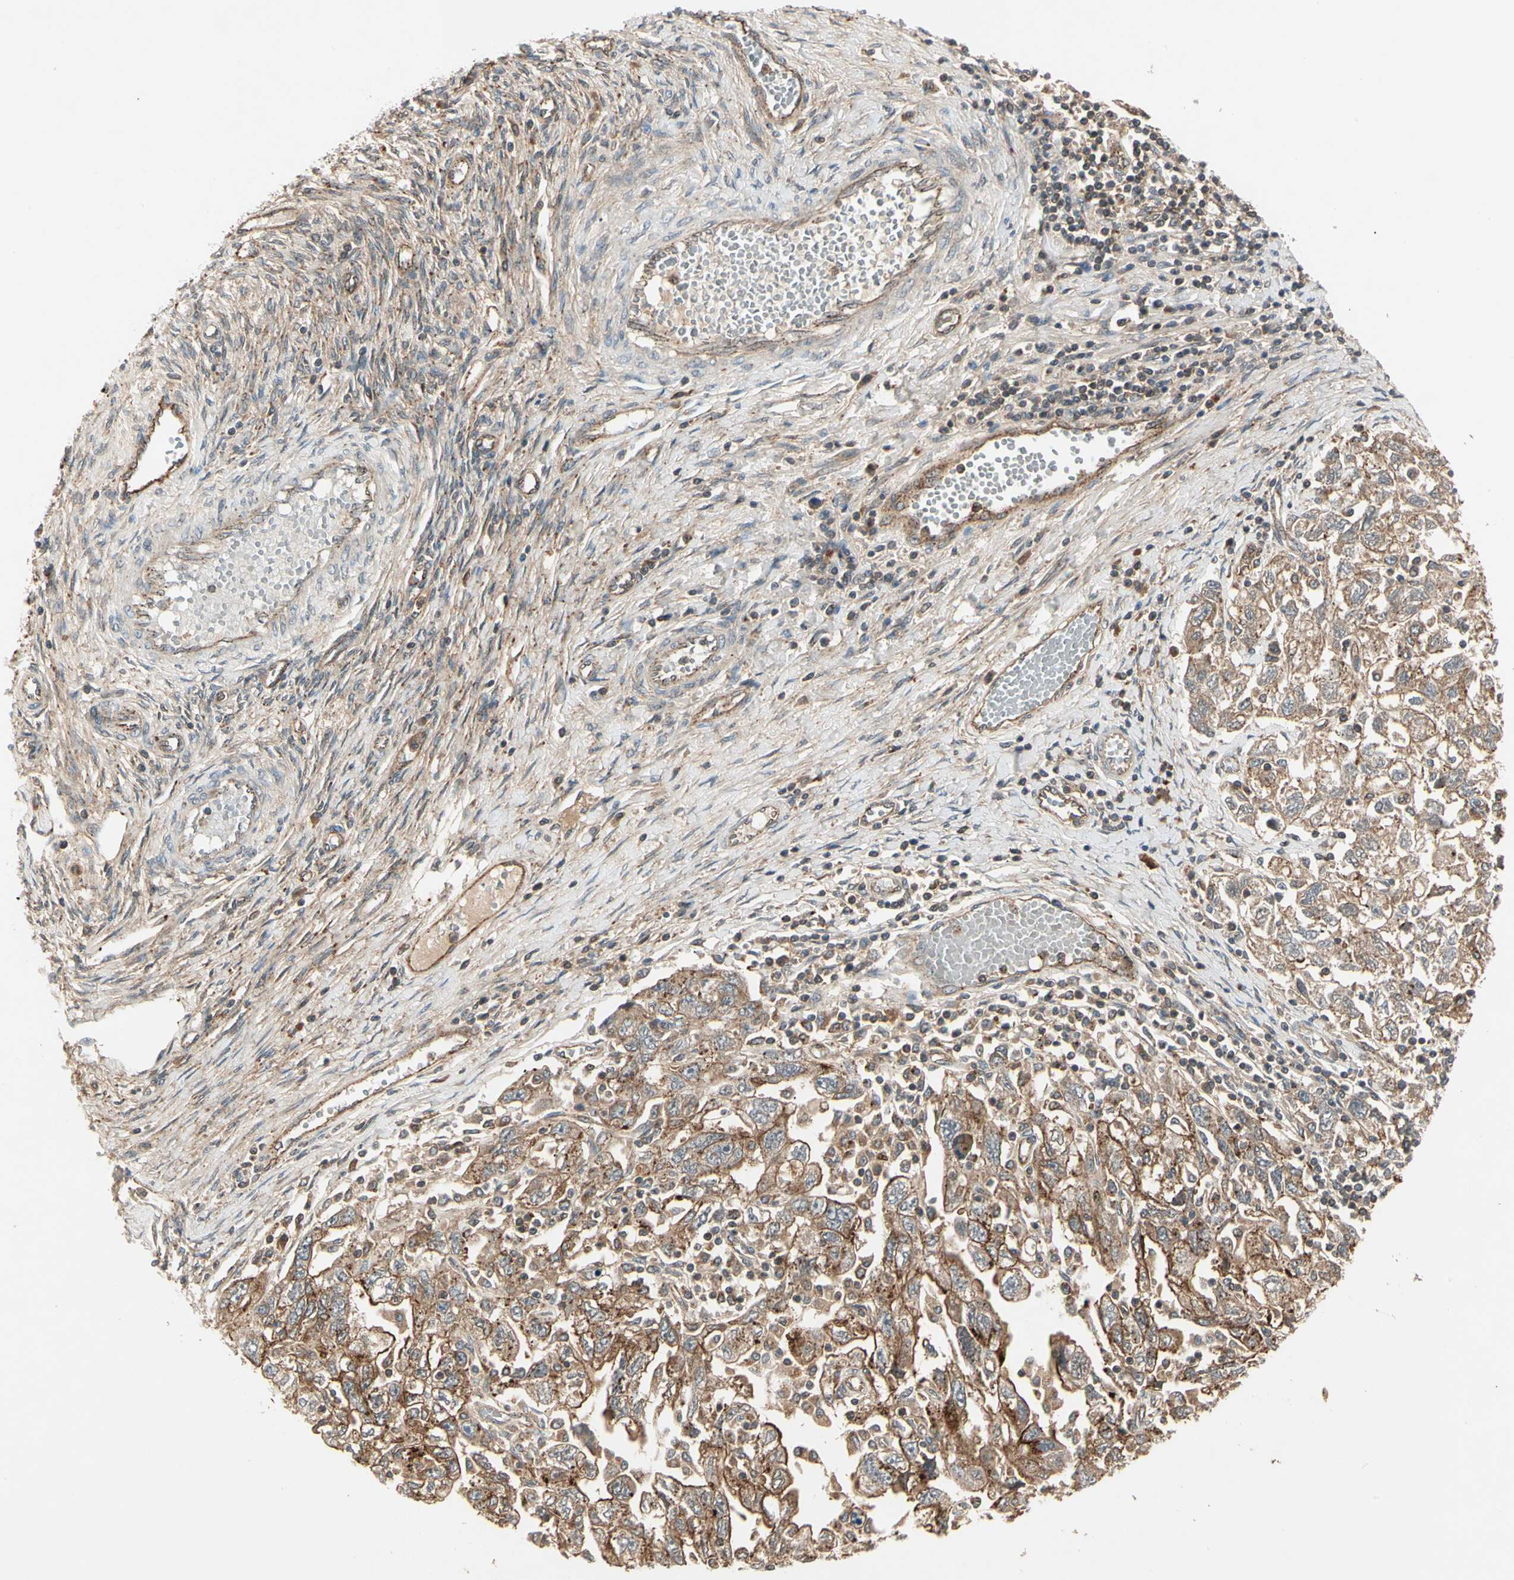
{"staining": {"intensity": "strong", "quantity": ">75%", "location": "cytoplasmic/membranous"}, "tissue": "ovarian cancer", "cell_type": "Tumor cells", "image_type": "cancer", "snomed": [{"axis": "morphology", "description": "Carcinoma, NOS"}, {"axis": "morphology", "description": "Cystadenocarcinoma, serous, NOS"}, {"axis": "topography", "description": "Ovary"}], "caption": "The photomicrograph displays staining of ovarian carcinoma, revealing strong cytoplasmic/membranous protein expression (brown color) within tumor cells.", "gene": "FLOT1", "patient": {"sex": "female", "age": 69}}